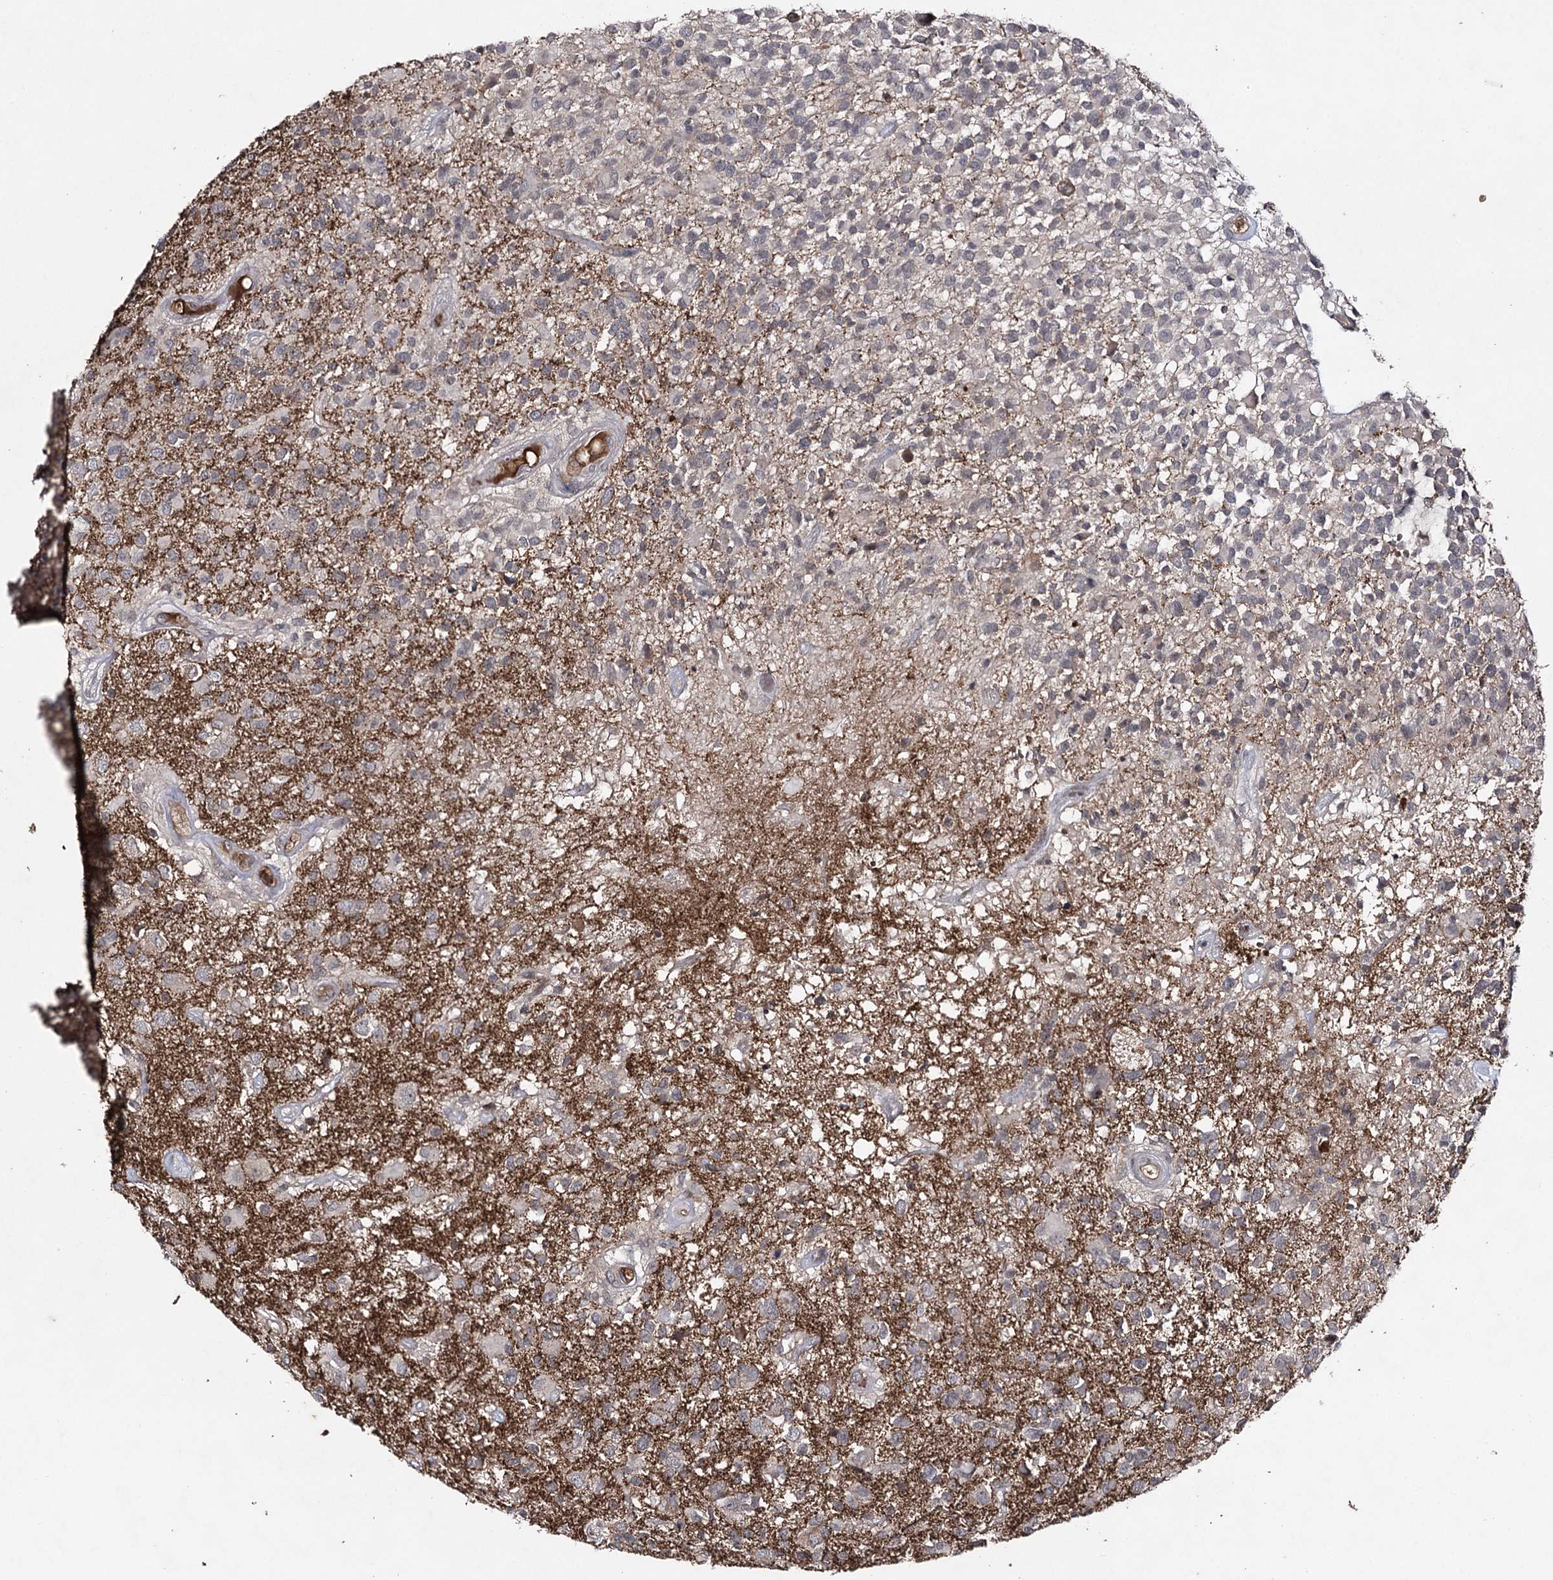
{"staining": {"intensity": "weak", "quantity": "<25%", "location": "cytoplasmic/membranous"}, "tissue": "glioma", "cell_type": "Tumor cells", "image_type": "cancer", "snomed": [{"axis": "morphology", "description": "Glioma, malignant, High grade"}, {"axis": "morphology", "description": "Glioblastoma, NOS"}, {"axis": "topography", "description": "Brain"}], "caption": "Immunohistochemical staining of human glioma exhibits no significant expression in tumor cells.", "gene": "SYNGR3", "patient": {"sex": "male", "age": 60}}